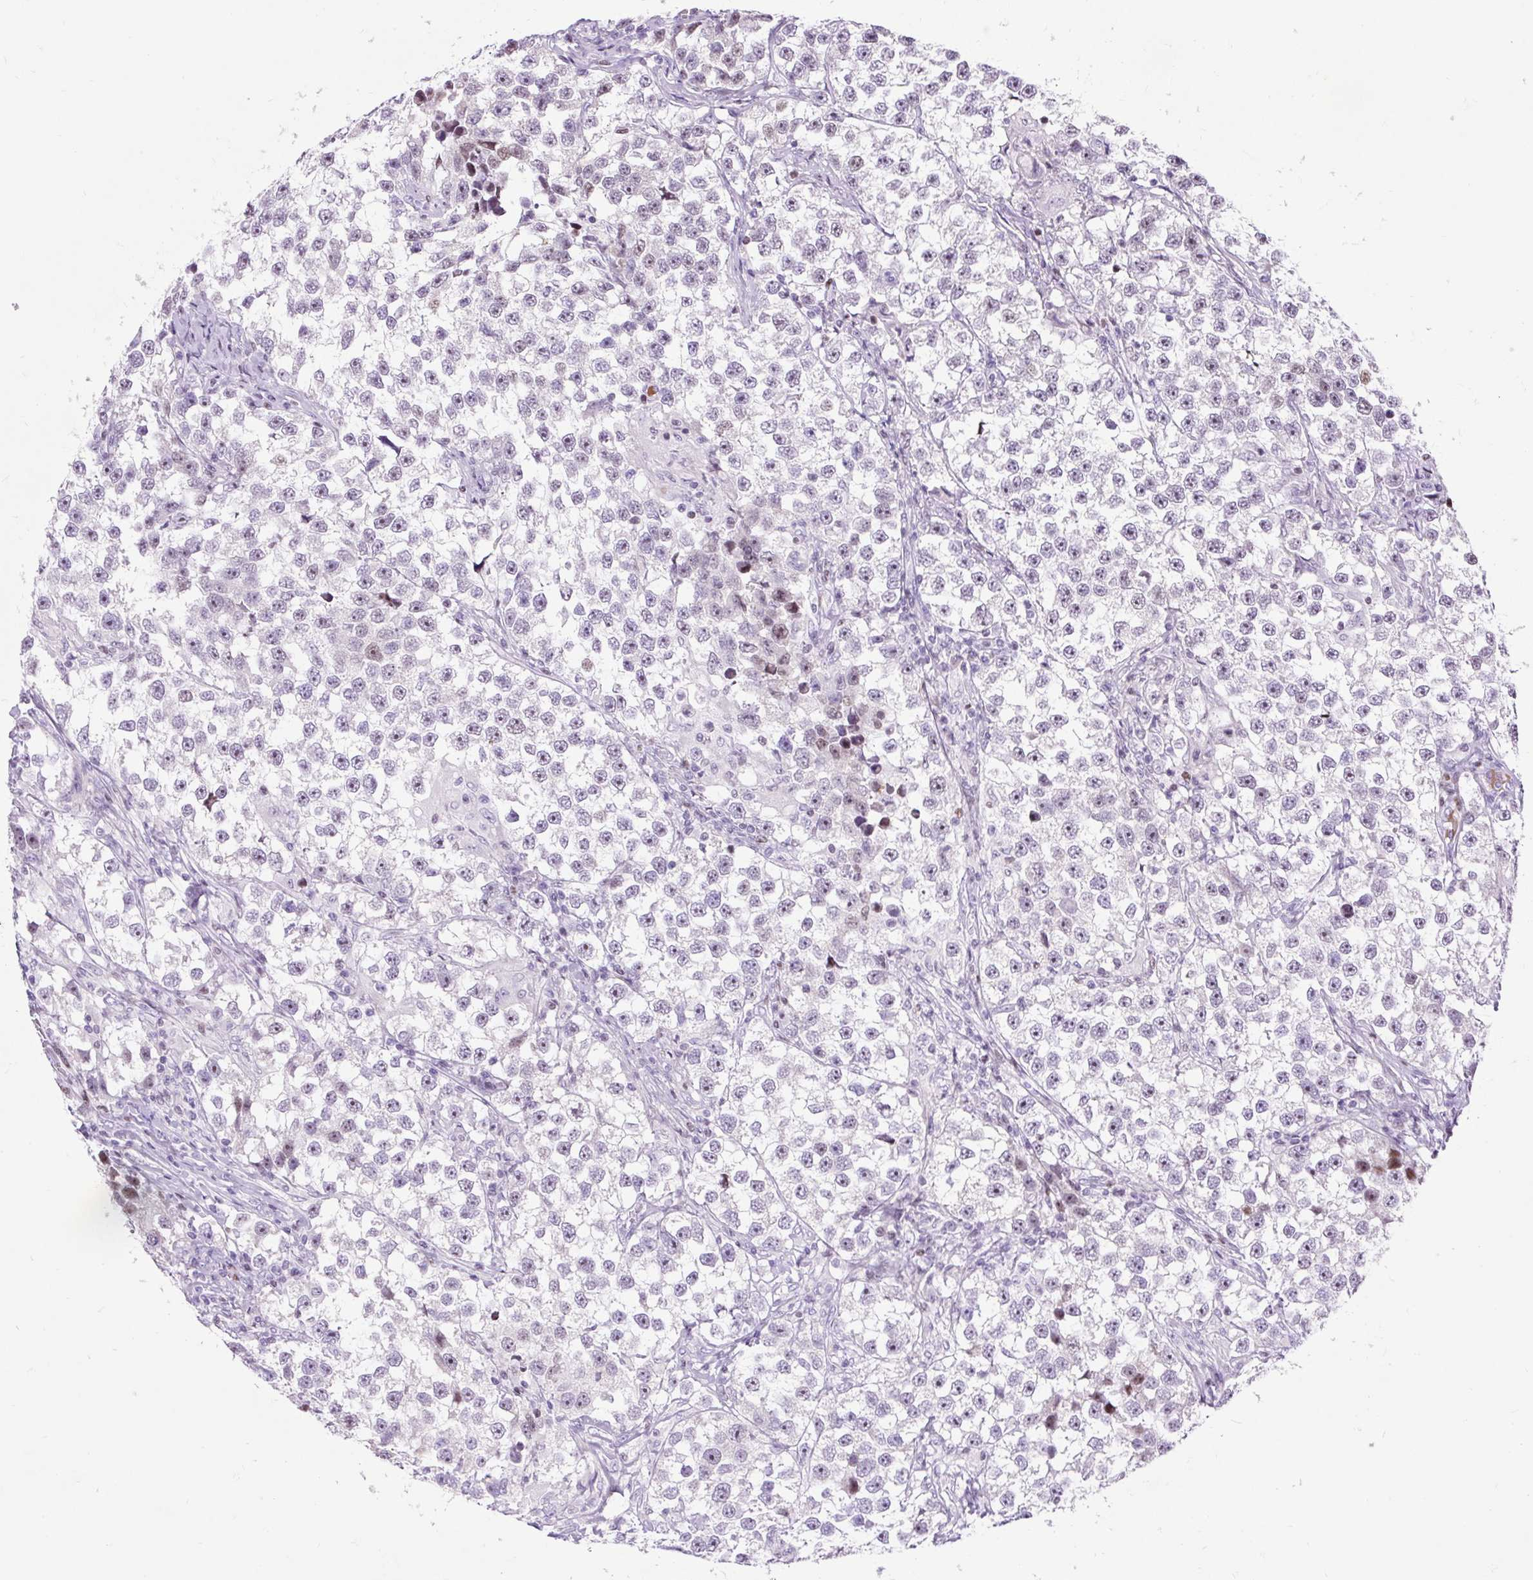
{"staining": {"intensity": "weak", "quantity": "25%-75%", "location": "nuclear"}, "tissue": "testis cancer", "cell_type": "Tumor cells", "image_type": "cancer", "snomed": [{"axis": "morphology", "description": "Seminoma, NOS"}, {"axis": "topography", "description": "Testis"}], "caption": "An image showing weak nuclear expression in about 25%-75% of tumor cells in testis cancer, as visualized by brown immunohistochemical staining.", "gene": "SPC24", "patient": {"sex": "male", "age": 46}}